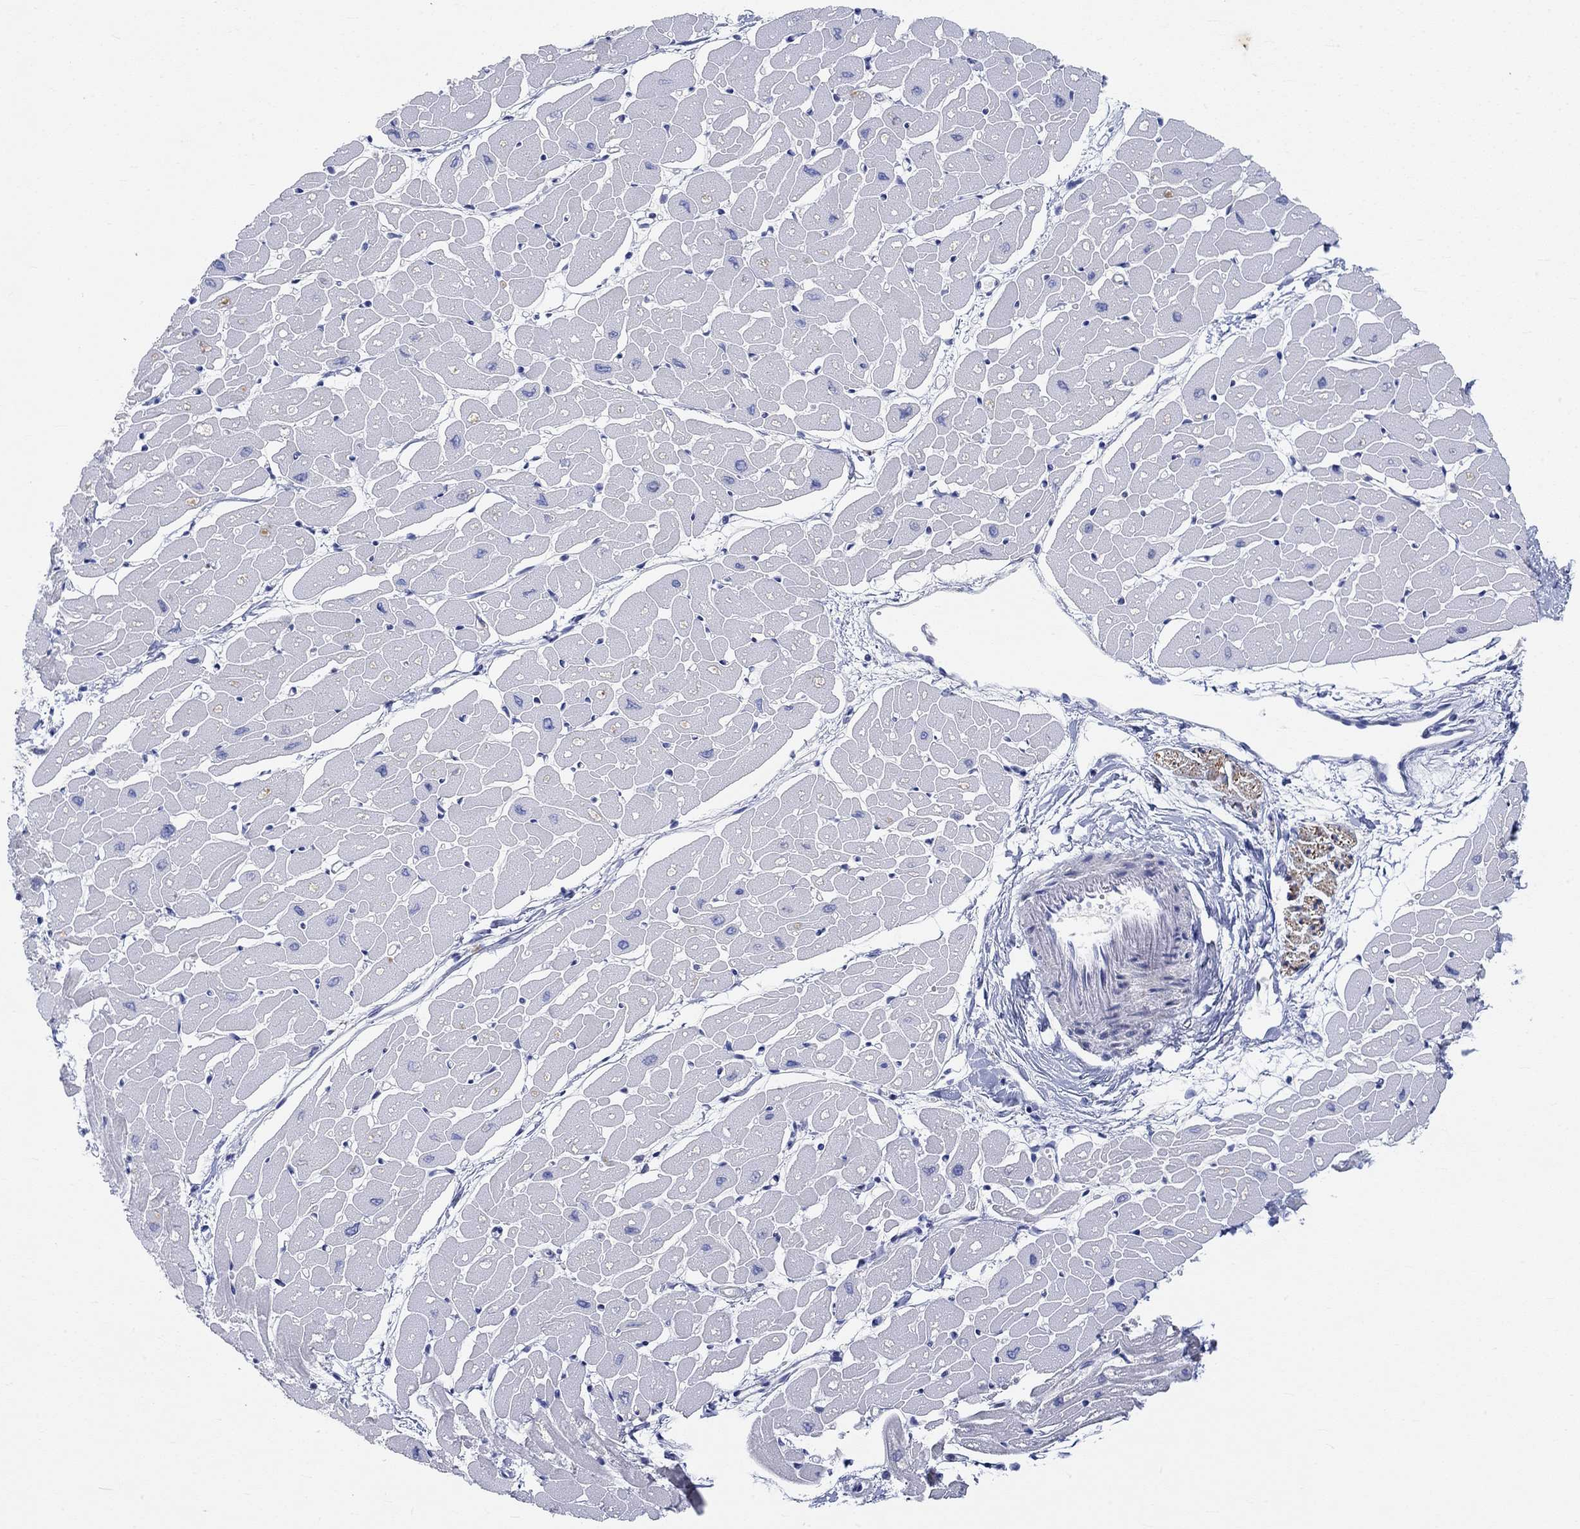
{"staining": {"intensity": "negative", "quantity": "none", "location": "none"}, "tissue": "heart muscle", "cell_type": "Cardiomyocytes", "image_type": "normal", "snomed": [{"axis": "morphology", "description": "Normal tissue, NOS"}, {"axis": "topography", "description": "Heart"}], "caption": "Immunohistochemistry (IHC) of normal human heart muscle shows no positivity in cardiomyocytes. (DAB immunohistochemistry visualized using brightfield microscopy, high magnification).", "gene": "NAV3", "patient": {"sex": "male", "age": 57}}